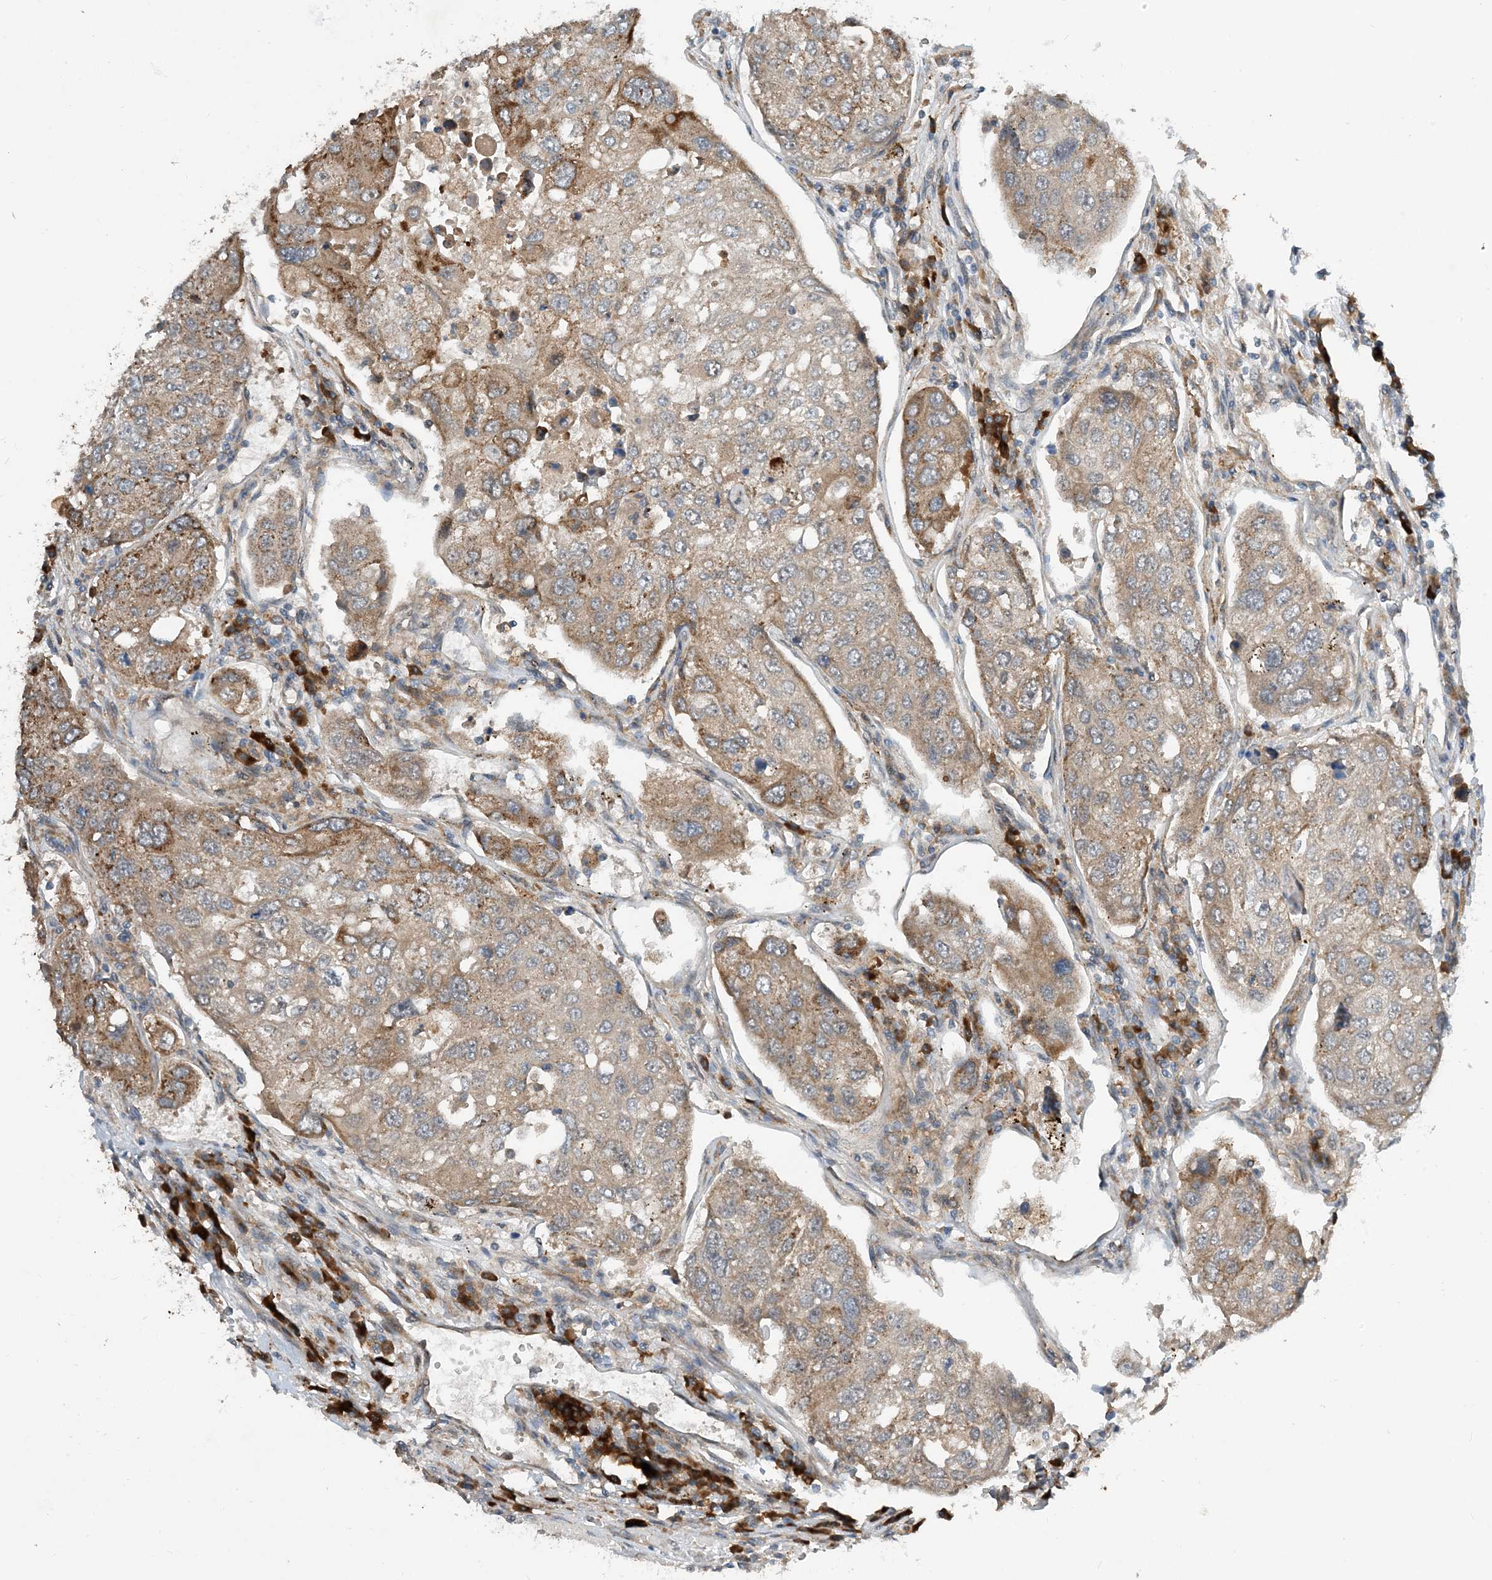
{"staining": {"intensity": "moderate", "quantity": ">75%", "location": "cytoplasmic/membranous"}, "tissue": "urothelial cancer", "cell_type": "Tumor cells", "image_type": "cancer", "snomed": [{"axis": "morphology", "description": "Urothelial carcinoma, High grade"}, {"axis": "topography", "description": "Lymph node"}, {"axis": "topography", "description": "Urinary bladder"}], "caption": "Urothelial carcinoma (high-grade) was stained to show a protein in brown. There is medium levels of moderate cytoplasmic/membranous positivity in about >75% of tumor cells. The staining was performed using DAB (3,3'-diaminobenzidine), with brown indicating positive protein expression. Nuclei are stained blue with hematoxylin.", "gene": "PHOSPHO2", "patient": {"sex": "male", "age": 51}}